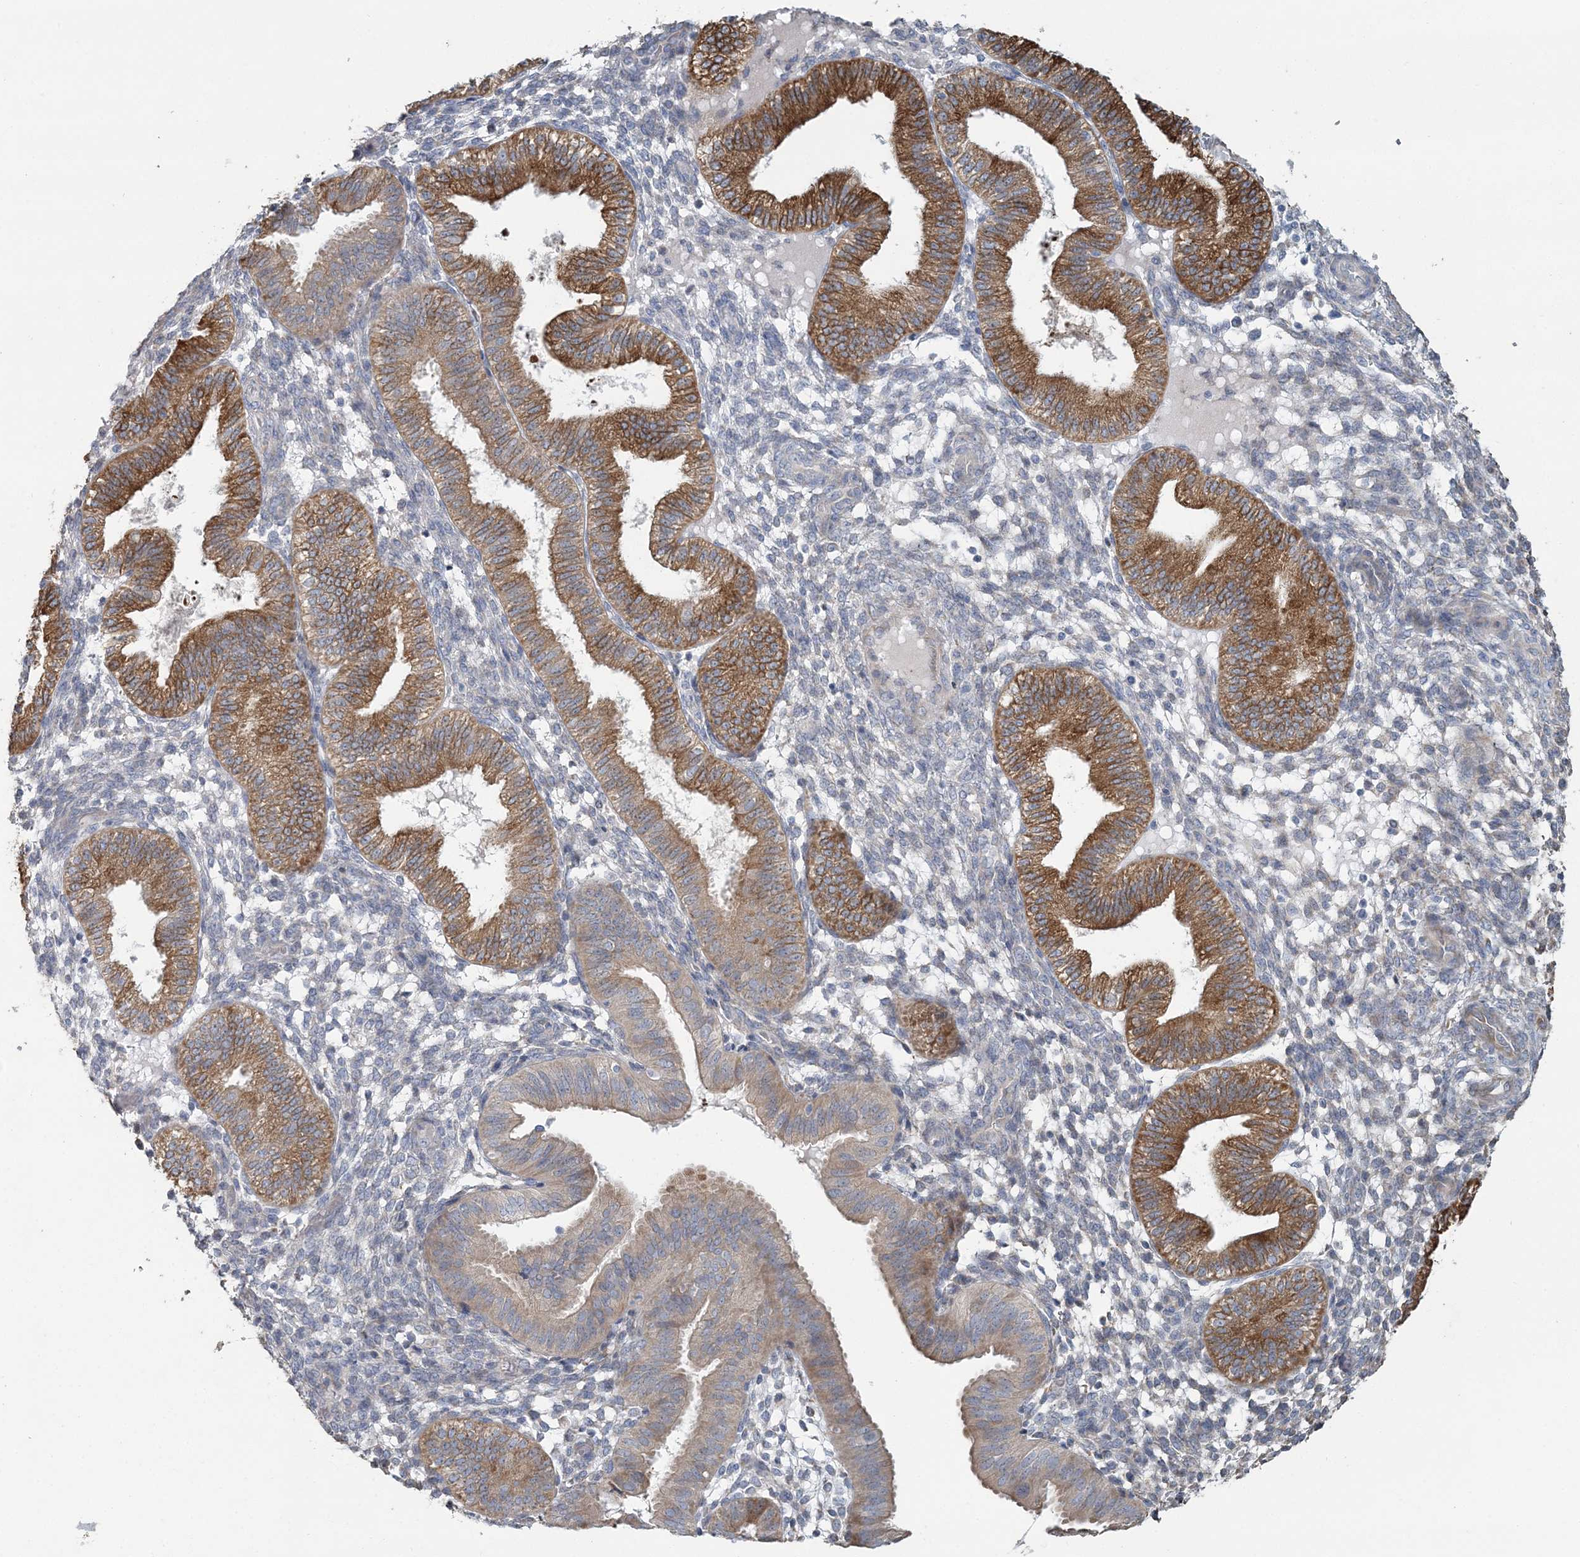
{"staining": {"intensity": "negative", "quantity": "none", "location": "none"}, "tissue": "endometrium", "cell_type": "Cells in endometrial stroma", "image_type": "normal", "snomed": [{"axis": "morphology", "description": "Normal tissue, NOS"}, {"axis": "topography", "description": "Endometrium"}], "caption": "Endometrium stained for a protein using immunohistochemistry (IHC) exhibits no staining cells in endometrial stroma.", "gene": "CMBL", "patient": {"sex": "female", "age": 39}}